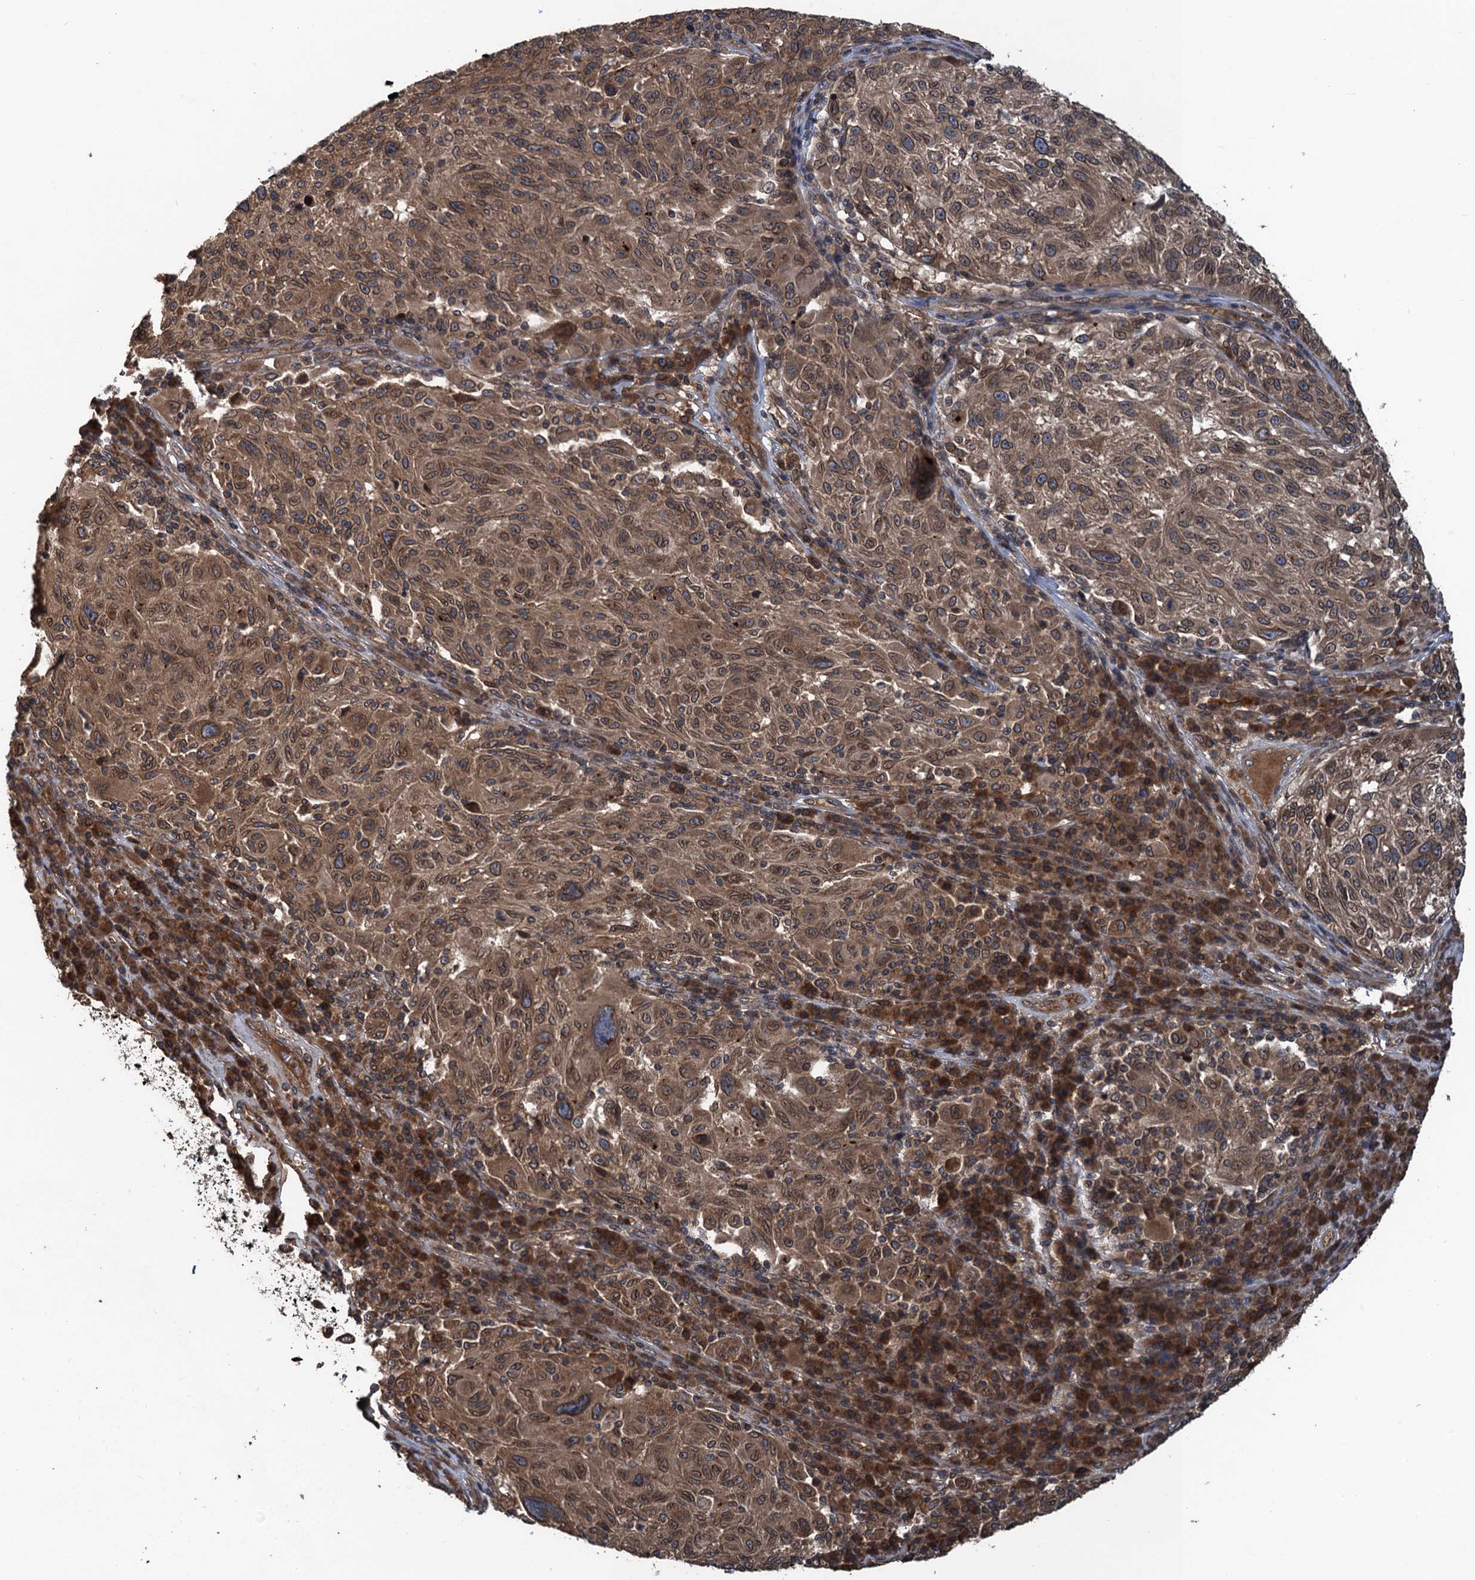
{"staining": {"intensity": "moderate", "quantity": ">75%", "location": "cytoplasmic/membranous,nuclear"}, "tissue": "melanoma", "cell_type": "Tumor cells", "image_type": "cancer", "snomed": [{"axis": "morphology", "description": "Malignant melanoma, NOS"}, {"axis": "topography", "description": "Skin"}], "caption": "Immunohistochemistry (IHC) (DAB) staining of human malignant melanoma shows moderate cytoplasmic/membranous and nuclear protein positivity in approximately >75% of tumor cells.", "gene": "GLE1", "patient": {"sex": "male", "age": 53}}